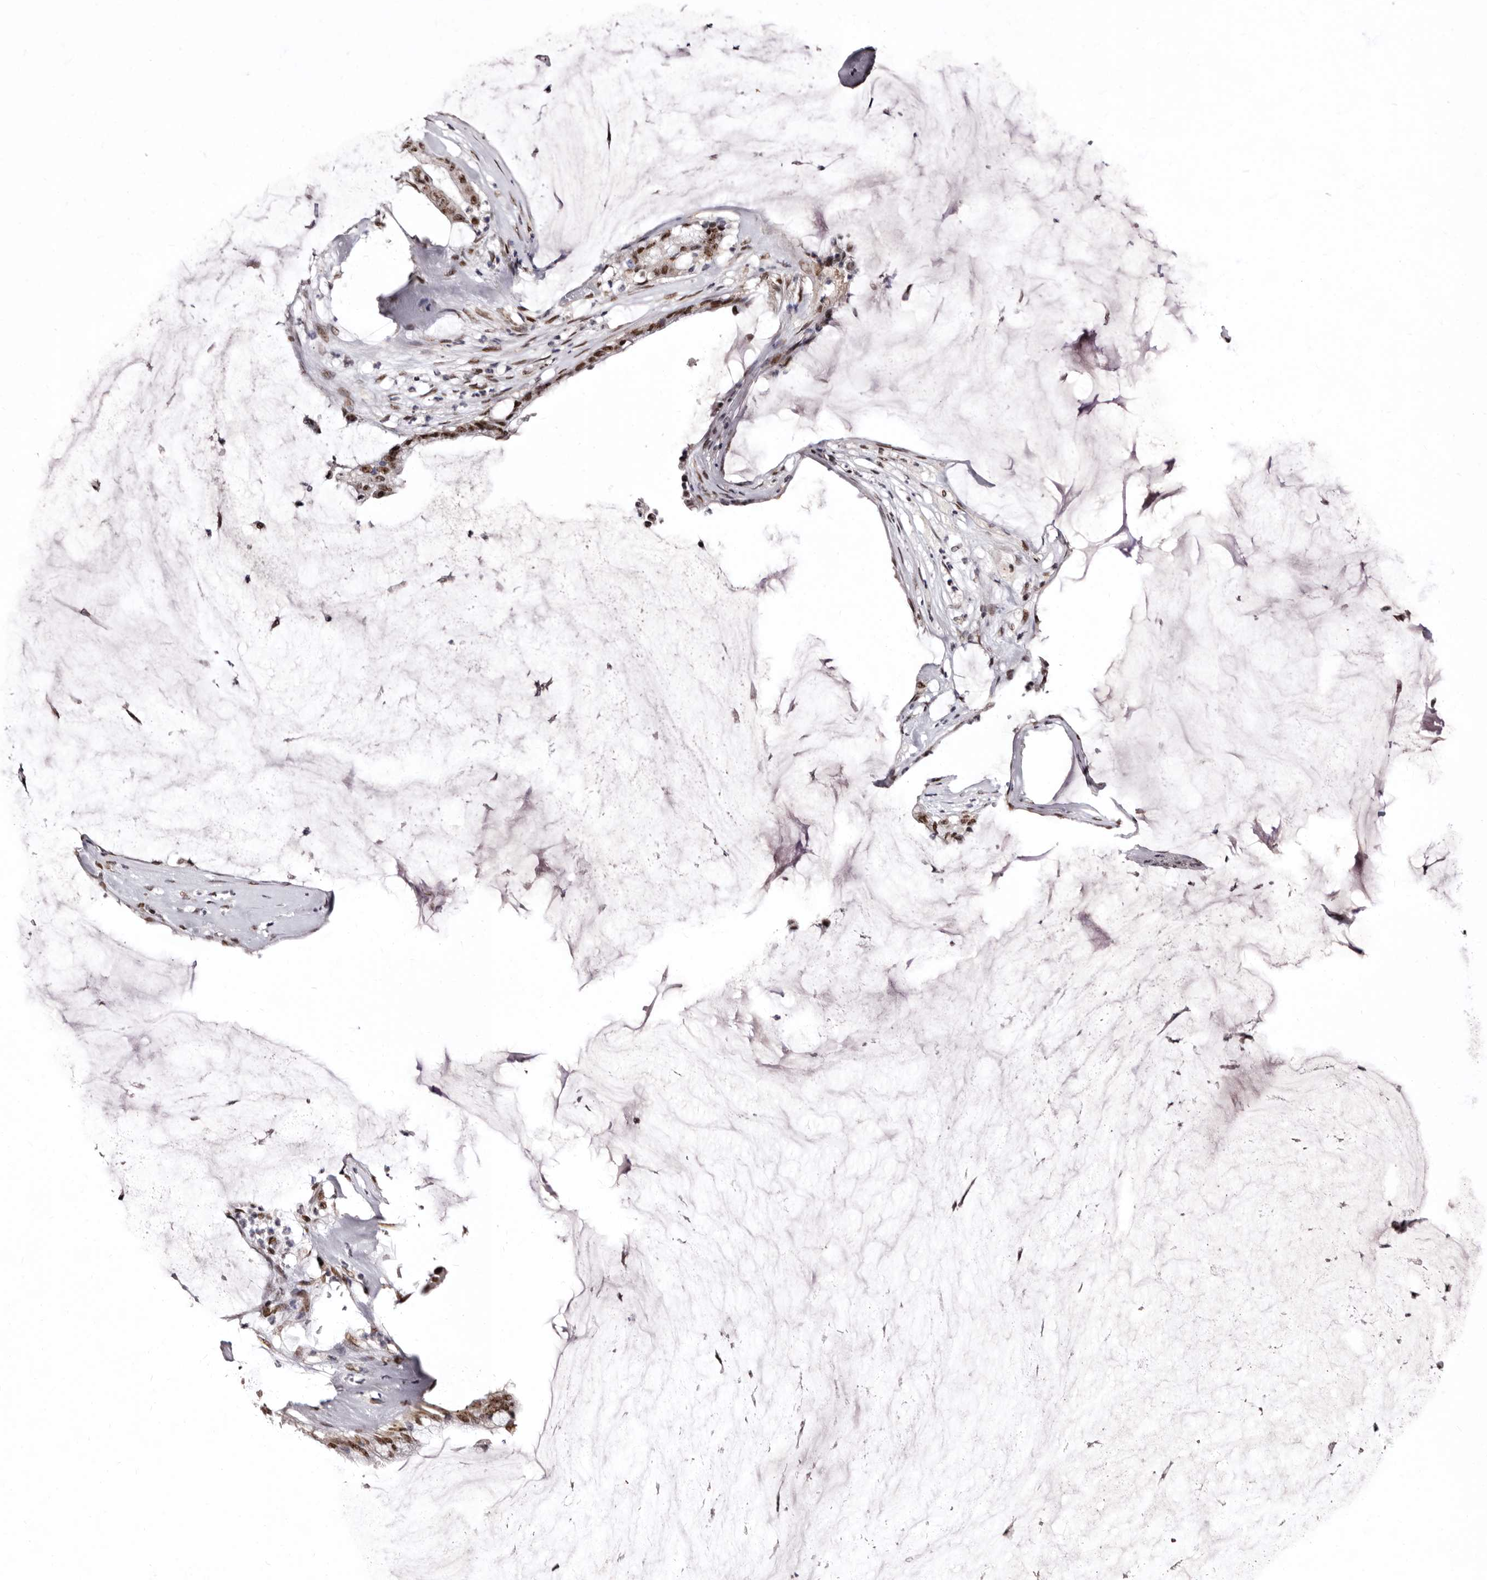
{"staining": {"intensity": "moderate", "quantity": ">75%", "location": "nuclear"}, "tissue": "pancreatic cancer", "cell_type": "Tumor cells", "image_type": "cancer", "snomed": [{"axis": "morphology", "description": "Adenocarcinoma, NOS"}, {"axis": "topography", "description": "Pancreas"}], "caption": "Protein staining by immunohistochemistry shows moderate nuclear expression in about >75% of tumor cells in pancreatic adenocarcinoma.", "gene": "ANAPC11", "patient": {"sex": "male", "age": 41}}